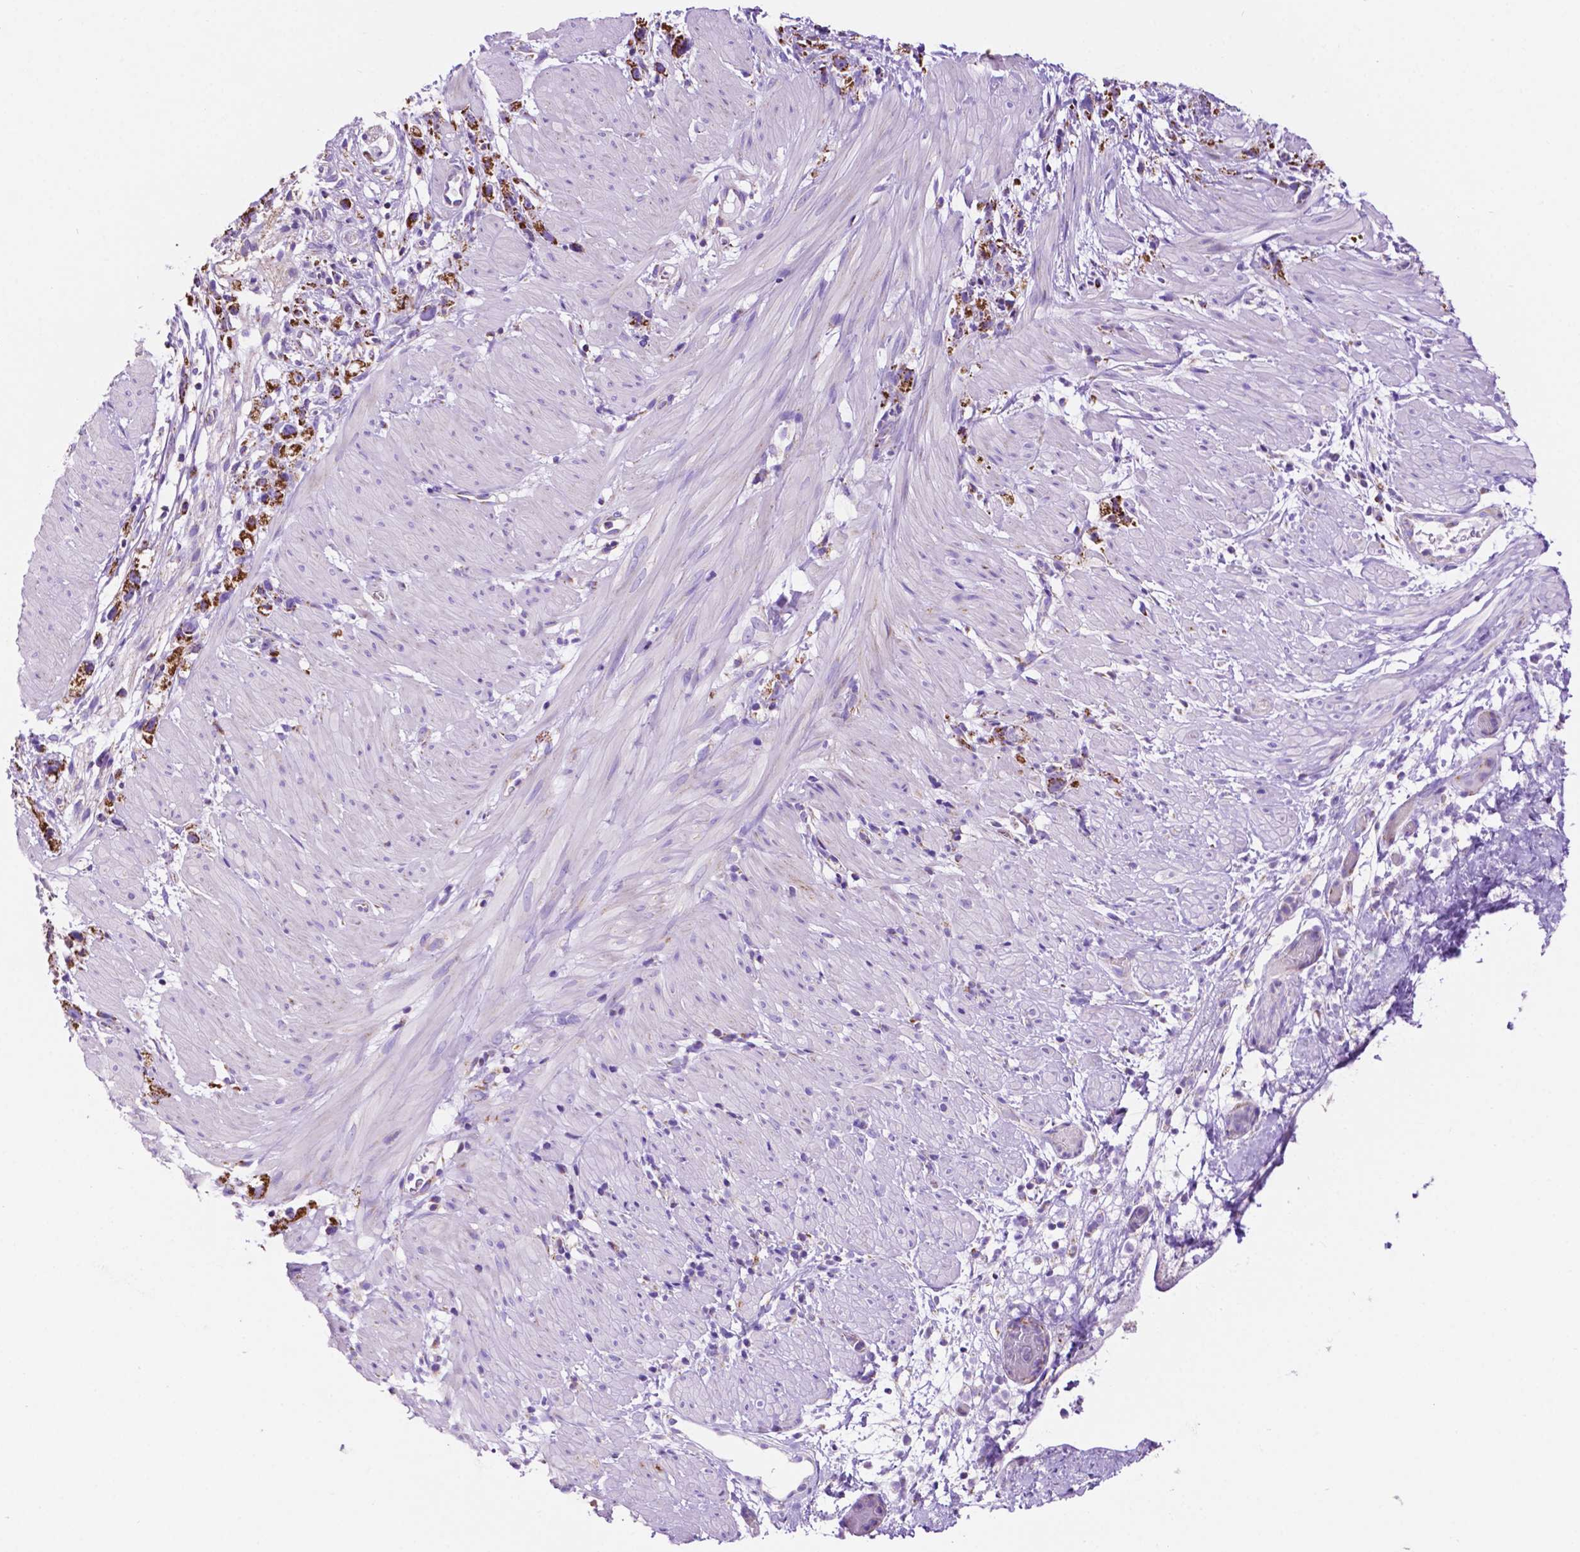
{"staining": {"intensity": "strong", "quantity": ">75%", "location": "cytoplasmic/membranous"}, "tissue": "stomach cancer", "cell_type": "Tumor cells", "image_type": "cancer", "snomed": [{"axis": "morphology", "description": "Adenocarcinoma, NOS"}, {"axis": "topography", "description": "Stomach"}], "caption": "Immunohistochemistry photomicrograph of human stomach adenocarcinoma stained for a protein (brown), which exhibits high levels of strong cytoplasmic/membranous staining in about >75% of tumor cells.", "gene": "GDPD5", "patient": {"sex": "female", "age": 59}}